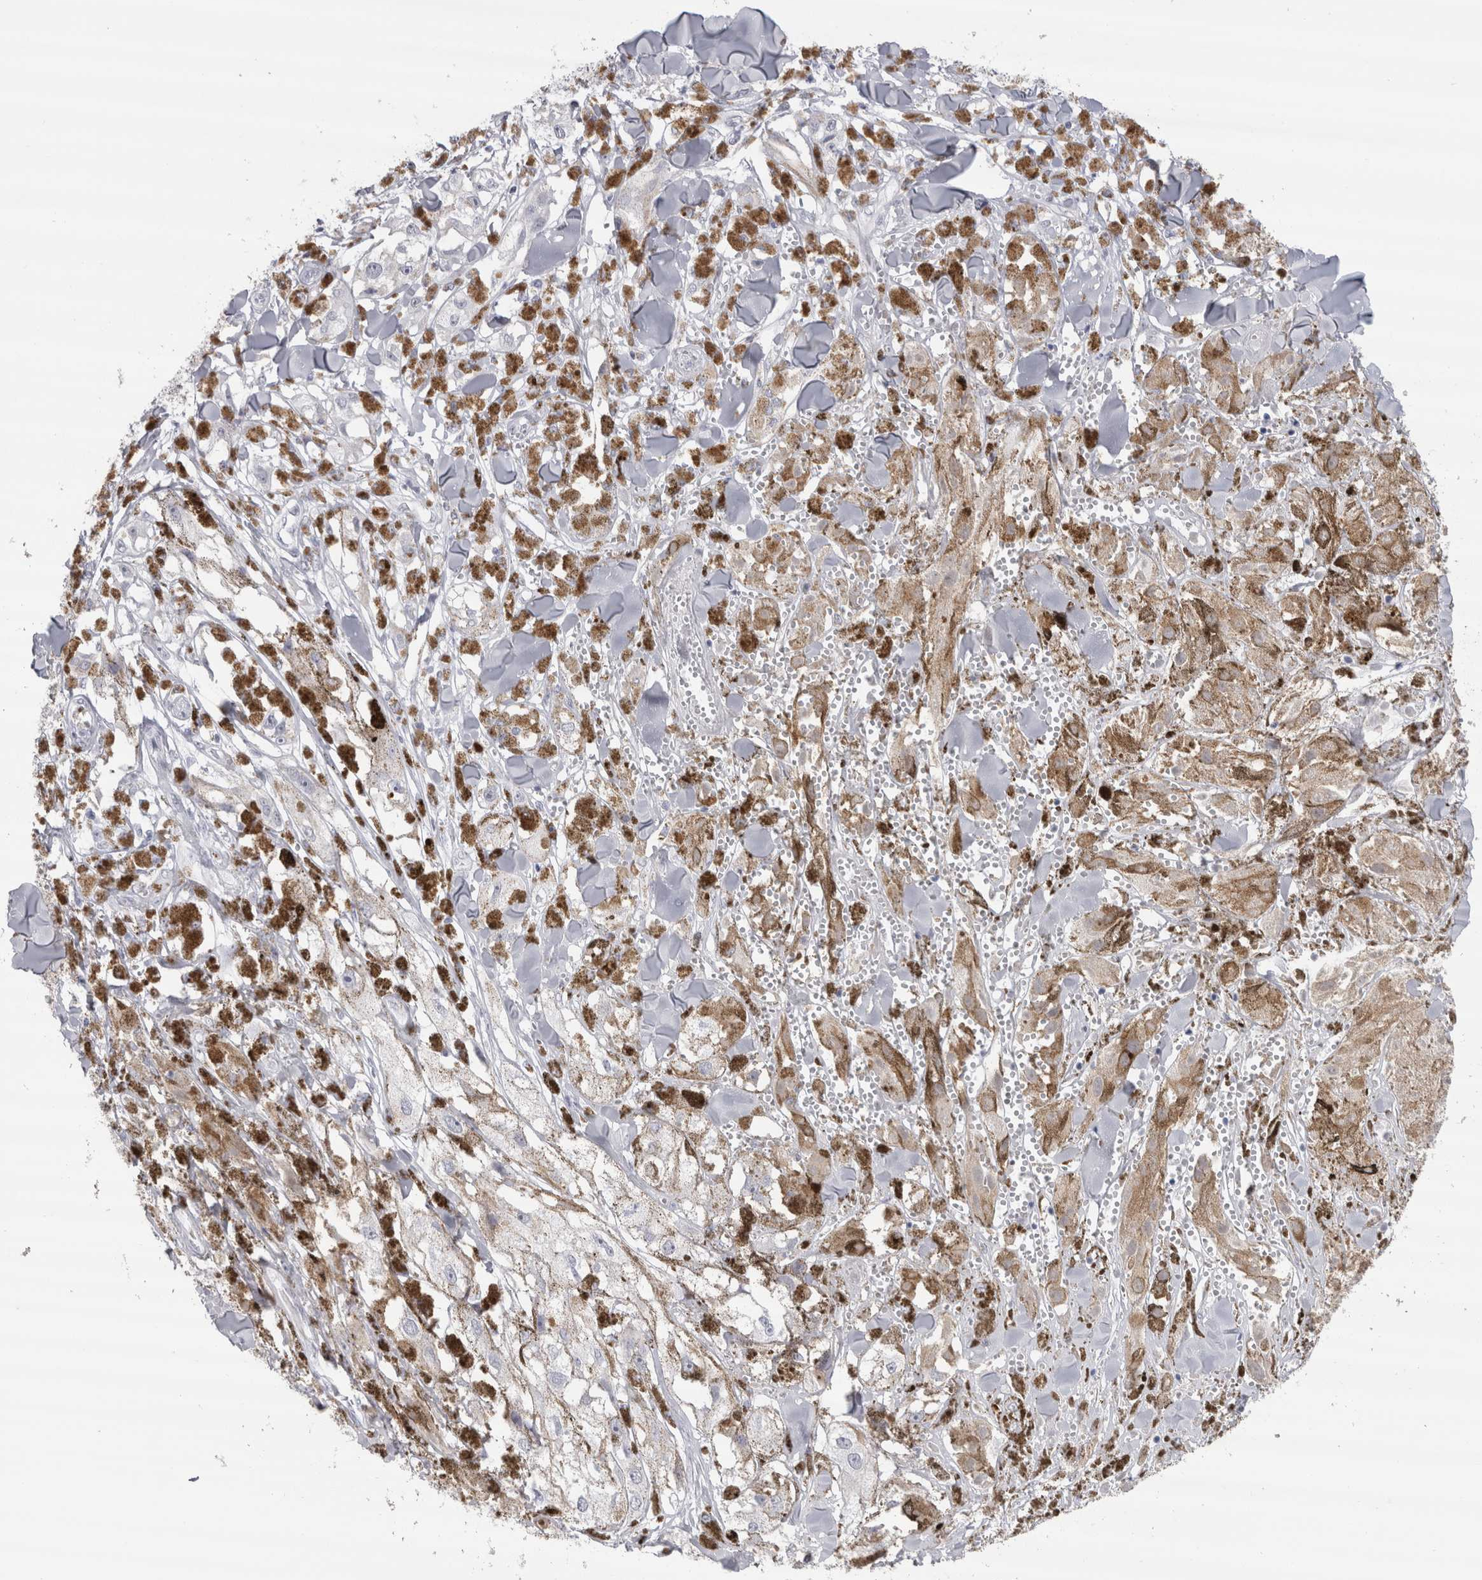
{"staining": {"intensity": "negative", "quantity": "none", "location": "none"}, "tissue": "melanoma", "cell_type": "Tumor cells", "image_type": "cancer", "snomed": [{"axis": "morphology", "description": "Malignant melanoma, NOS"}, {"axis": "topography", "description": "Skin"}], "caption": "Tumor cells show no significant staining in melanoma.", "gene": "CDH17", "patient": {"sex": "male", "age": 88}}